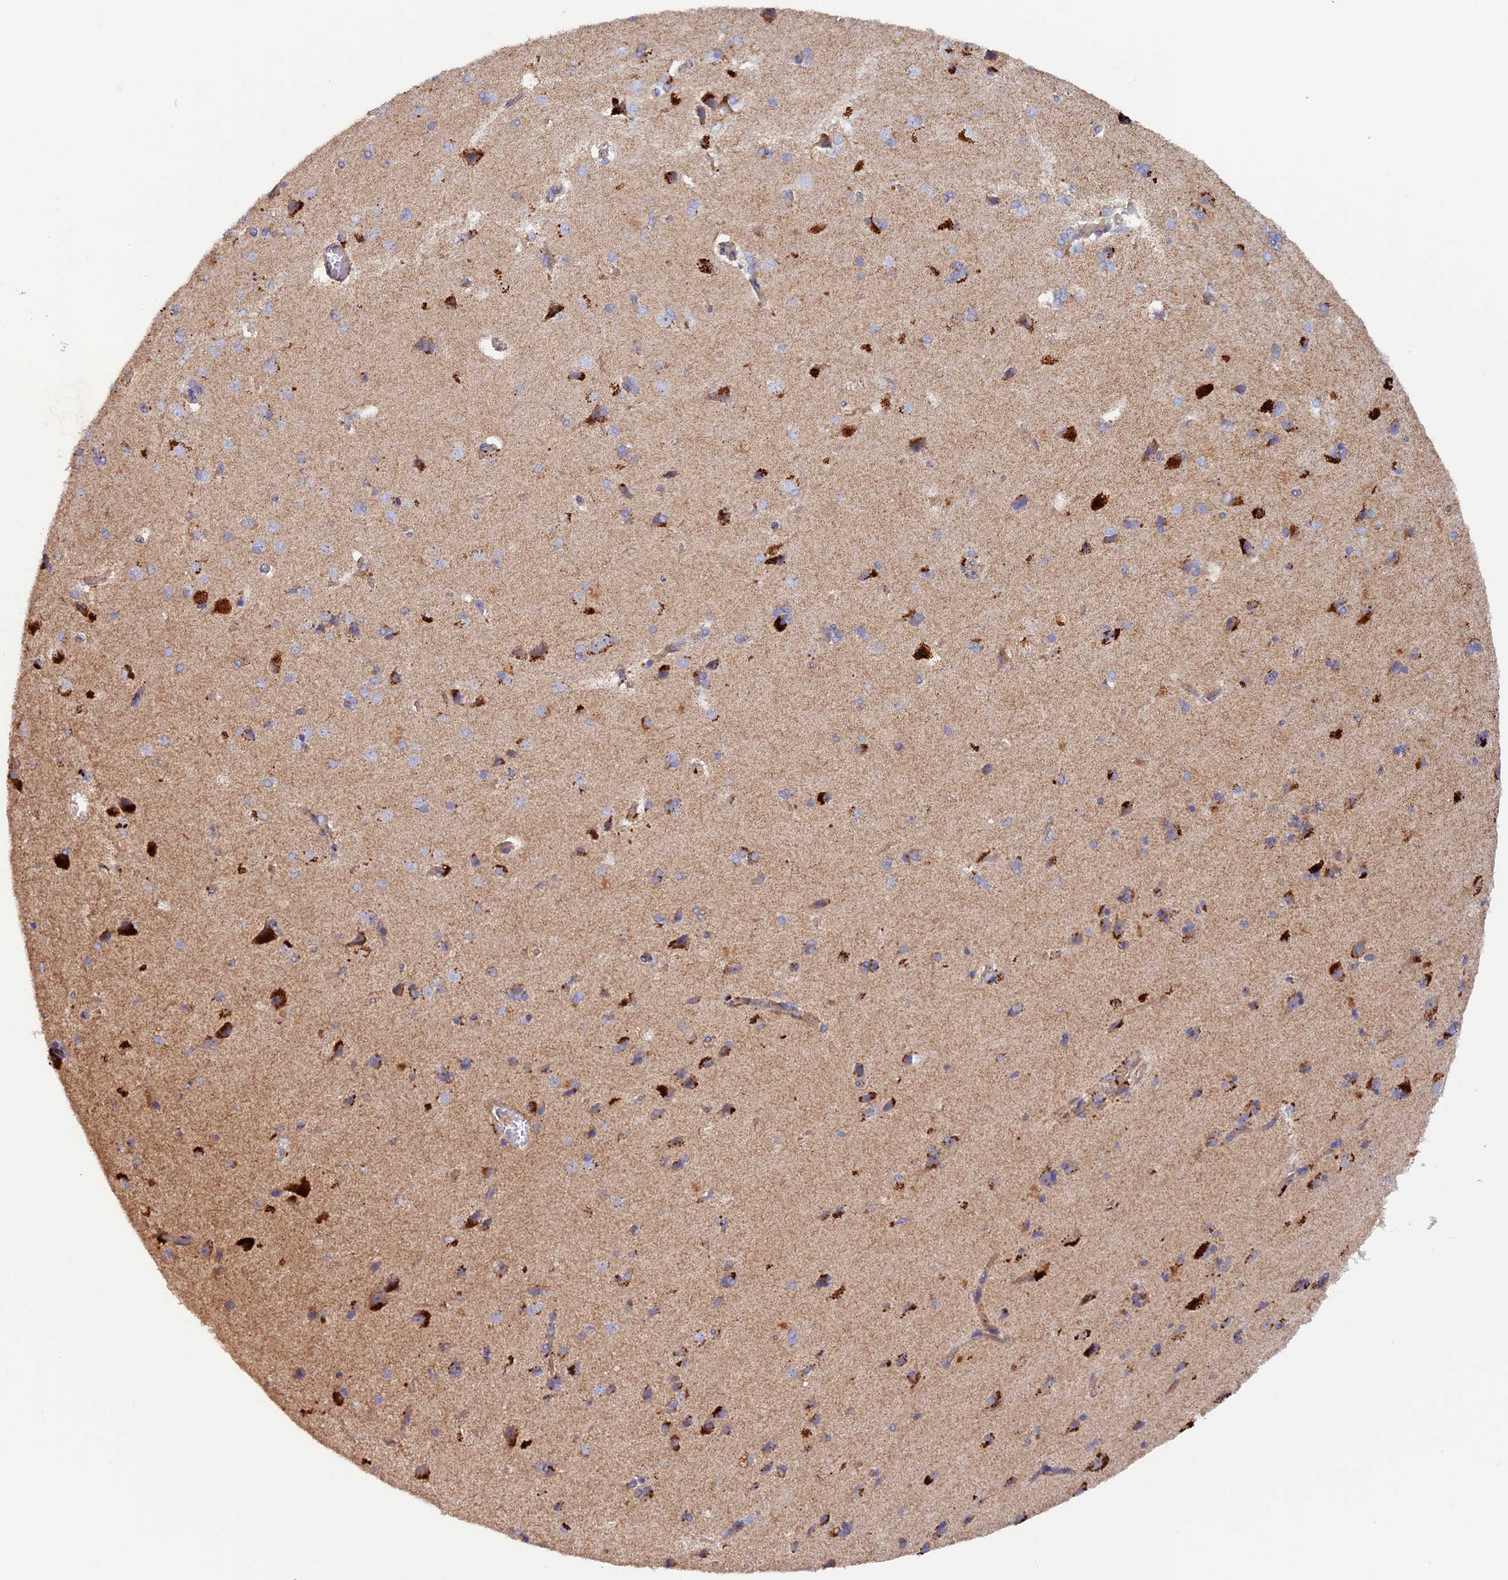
{"staining": {"intensity": "weak", "quantity": ">75%", "location": "cytoplasmic/membranous"}, "tissue": "cerebral cortex", "cell_type": "Endothelial cells", "image_type": "normal", "snomed": [{"axis": "morphology", "description": "Normal tissue, NOS"}, {"axis": "topography", "description": "Cerebral cortex"}], "caption": "This is a histology image of IHC staining of normal cerebral cortex, which shows weak staining in the cytoplasmic/membranous of endothelial cells.", "gene": "DUS3L", "patient": {"sex": "male", "age": 62}}